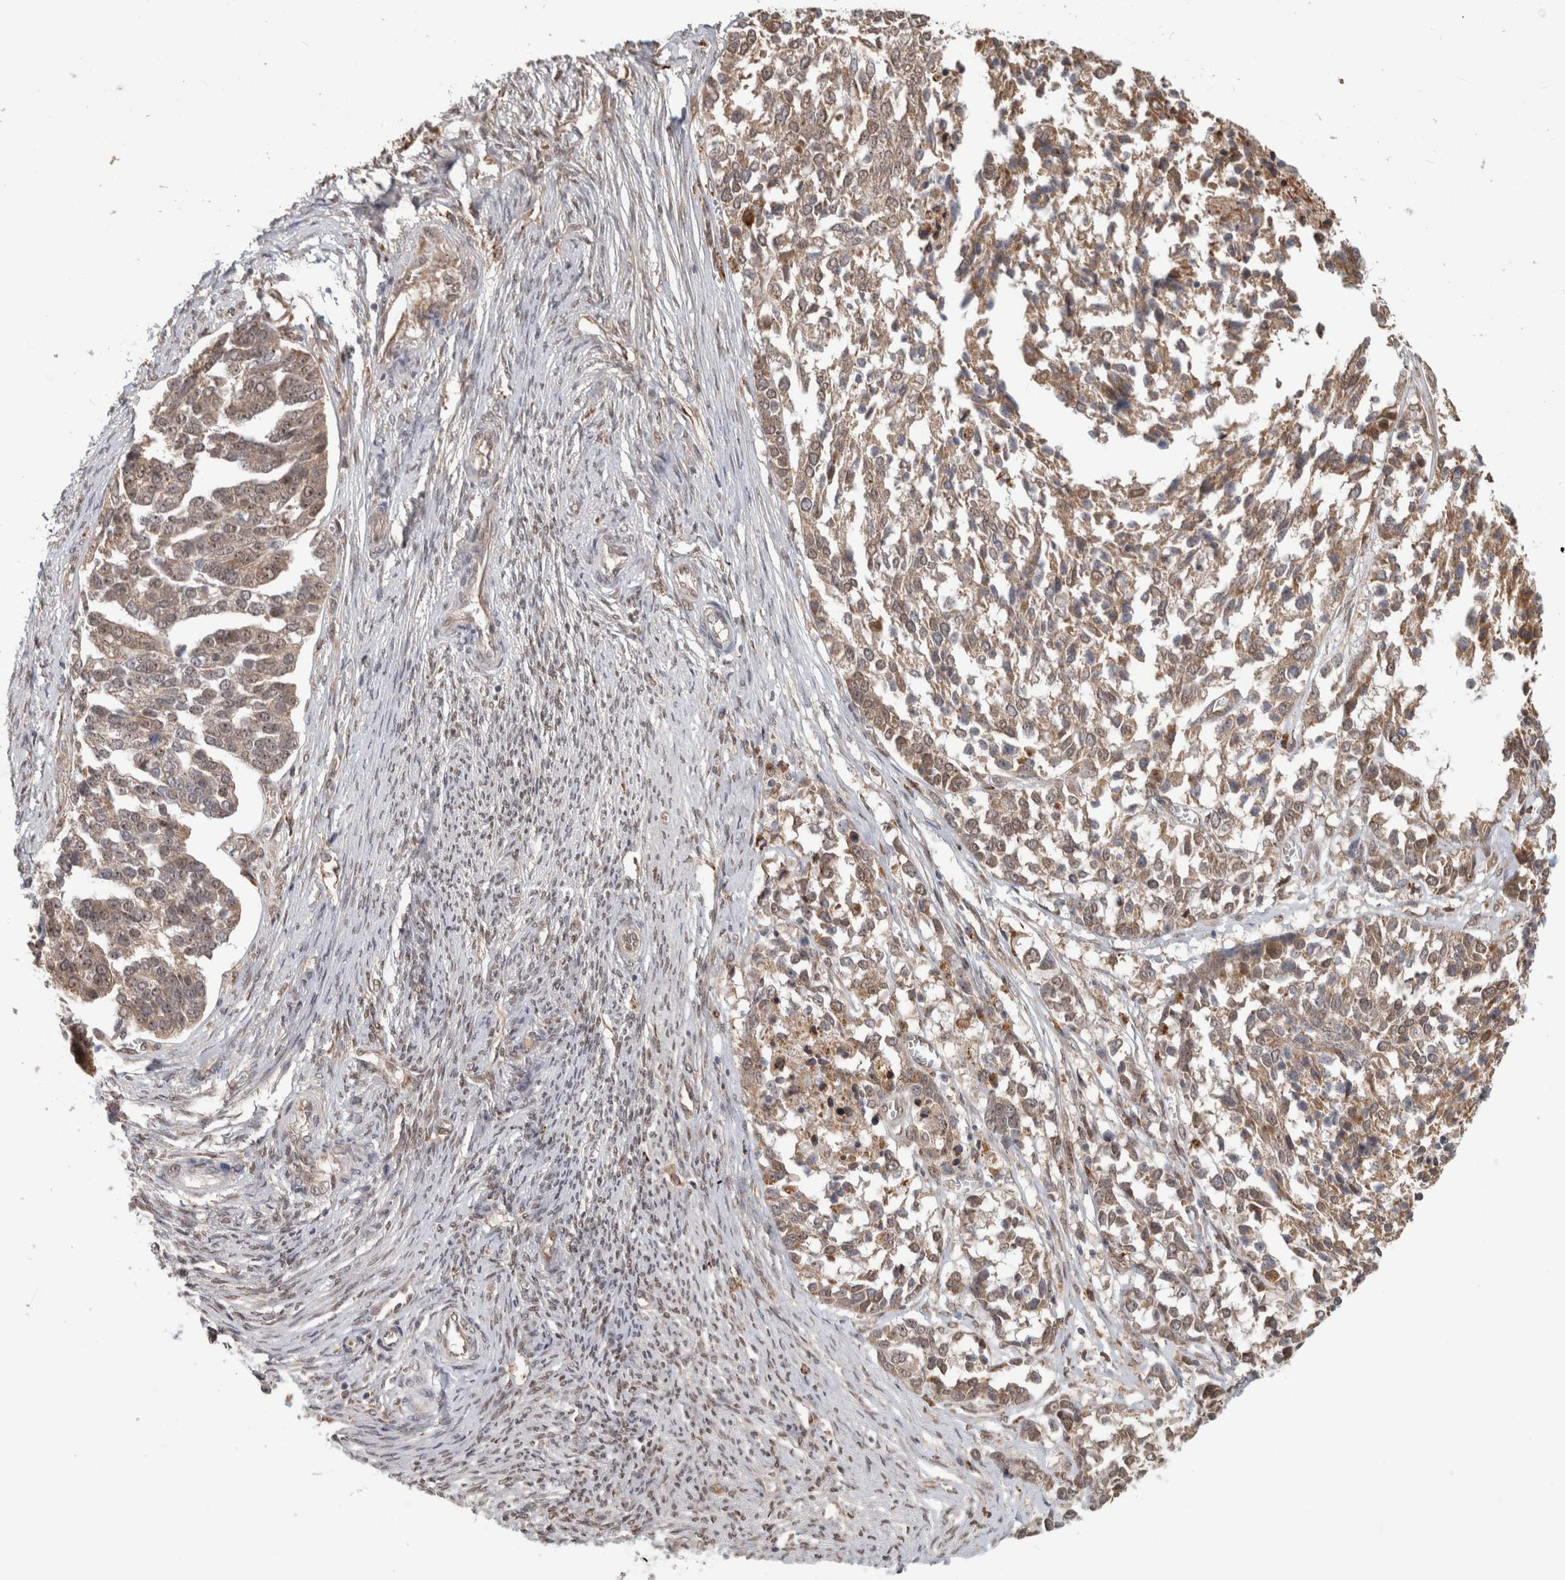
{"staining": {"intensity": "weak", "quantity": ">75%", "location": "cytoplasmic/membranous,nuclear"}, "tissue": "ovarian cancer", "cell_type": "Tumor cells", "image_type": "cancer", "snomed": [{"axis": "morphology", "description": "Cystadenocarcinoma, serous, NOS"}, {"axis": "topography", "description": "Ovary"}], "caption": "Tumor cells display low levels of weak cytoplasmic/membranous and nuclear expression in about >75% of cells in human serous cystadenocarcinoma (ovarian). The staining was performed using DAB (3,3'-diaminobenzidine) to visualize the protein expression in brown, while the nuclei were stained in blue with hematoxylin (Magnification: 20x).", "gene": "NAB2", "patient": {"sex": "female", "age": 44}}